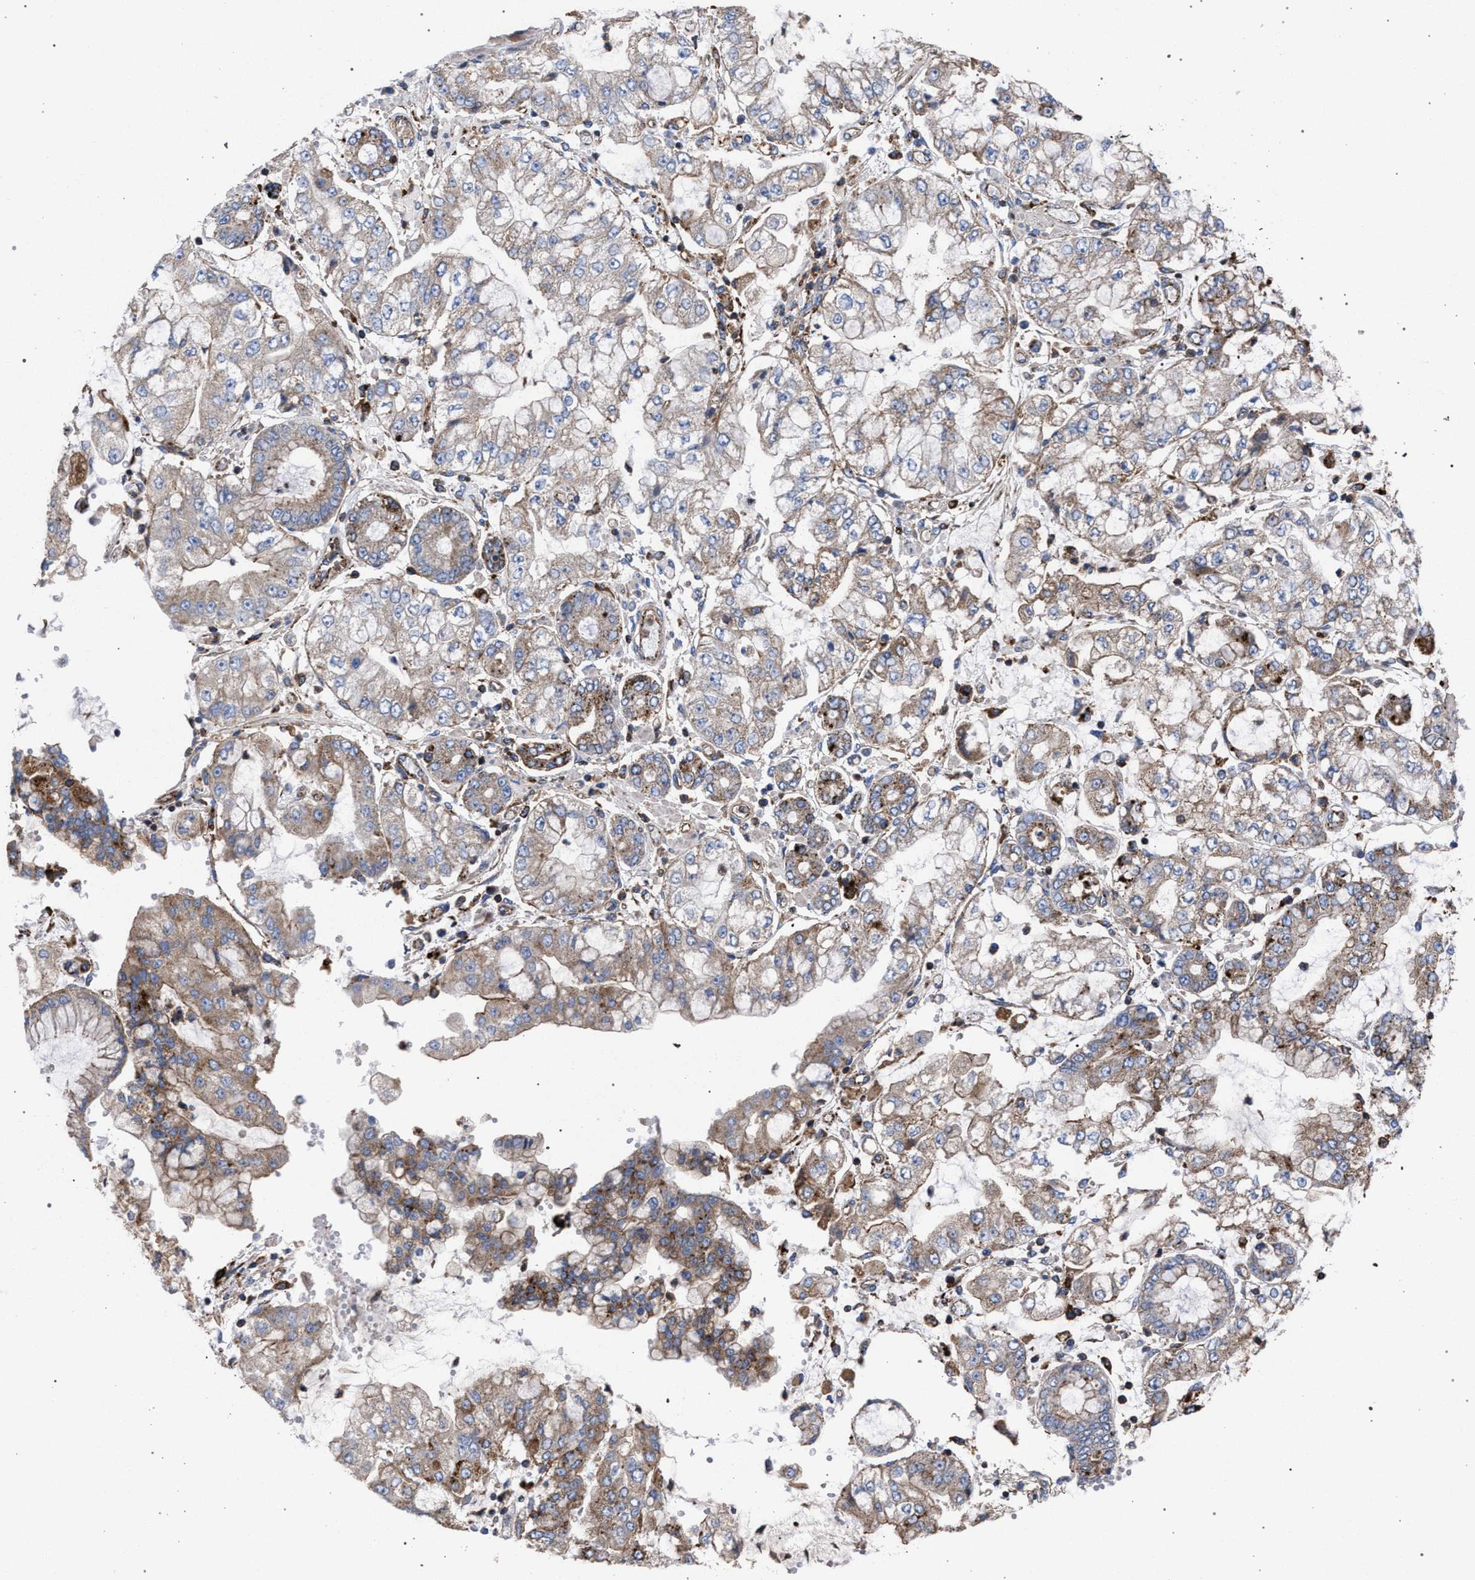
{"staining": {"intensity": "moderate", "quantity": ">75%", "location": "cytoplasmic/membranous"}, "tissue": "stomach cancer", "cell_type": "Tumor cells", "image_type": "cancer", "snomed": [{"axis": "morphology", "description": "Adenocarcinoma, NOS"}, {"axis": "topography", "description": "Stomach"}], "caption": "DAB immunohistochemical staining of human adenocarcinoma (stomach) displays moderate cytoplasmic/membranous protein staining in approximately >75% of tumor cells. The staining was performed using DAB (3,3'-diaminobenzidine), with brown indicating positive protein expression. Nuclei are stained blue with hematoxylin.", "gene": "PPT1", "patient": {"sex": "male", "age": 76}}